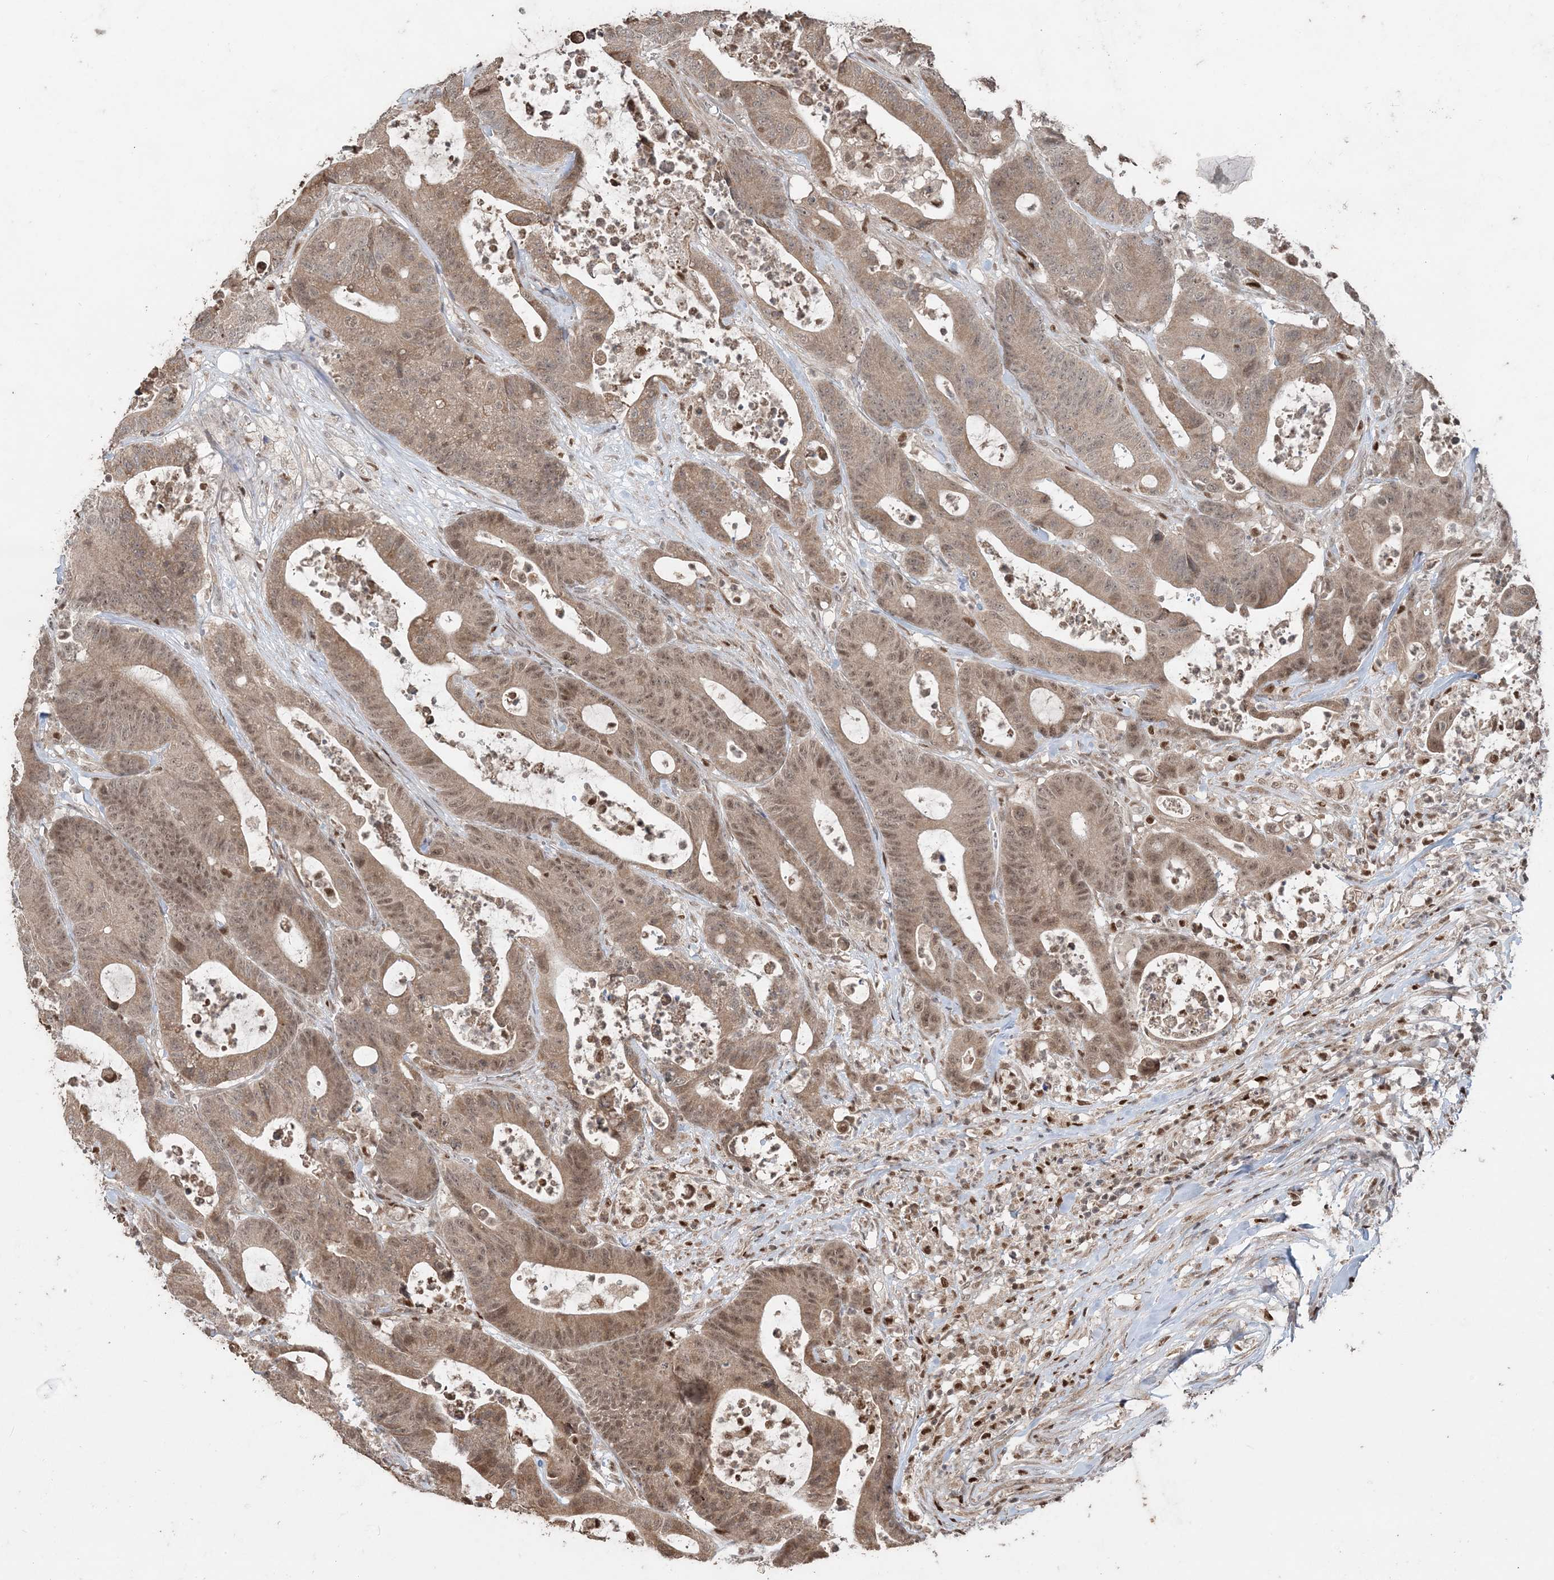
{"staining": {"intensity": "weak", "quantity": ">75%", "location": "cytoplasmic/membranous,nuclear"}, "tissue": "colorectal cancer", "cell_type": "Tumor cells", "image_type": "cancer", "snomed": [{"axis": "morphology", "description": "Adenocarcinoma, NOS"}, {"axis": "topography", "description": "Colon"}], "caption": "Immunohistochemical staining of colorectal adenocarcinoma demonstrates weak cytoplasmic/membranous and nuclear protein positivity in approximately >75% of tumor cells. (DAB (3,3'-diaminobenzidine) IHC with brightfield microscopy, high magnification).", "gene": "SLU7", "patient": {"sex": "female", "age": 84}}